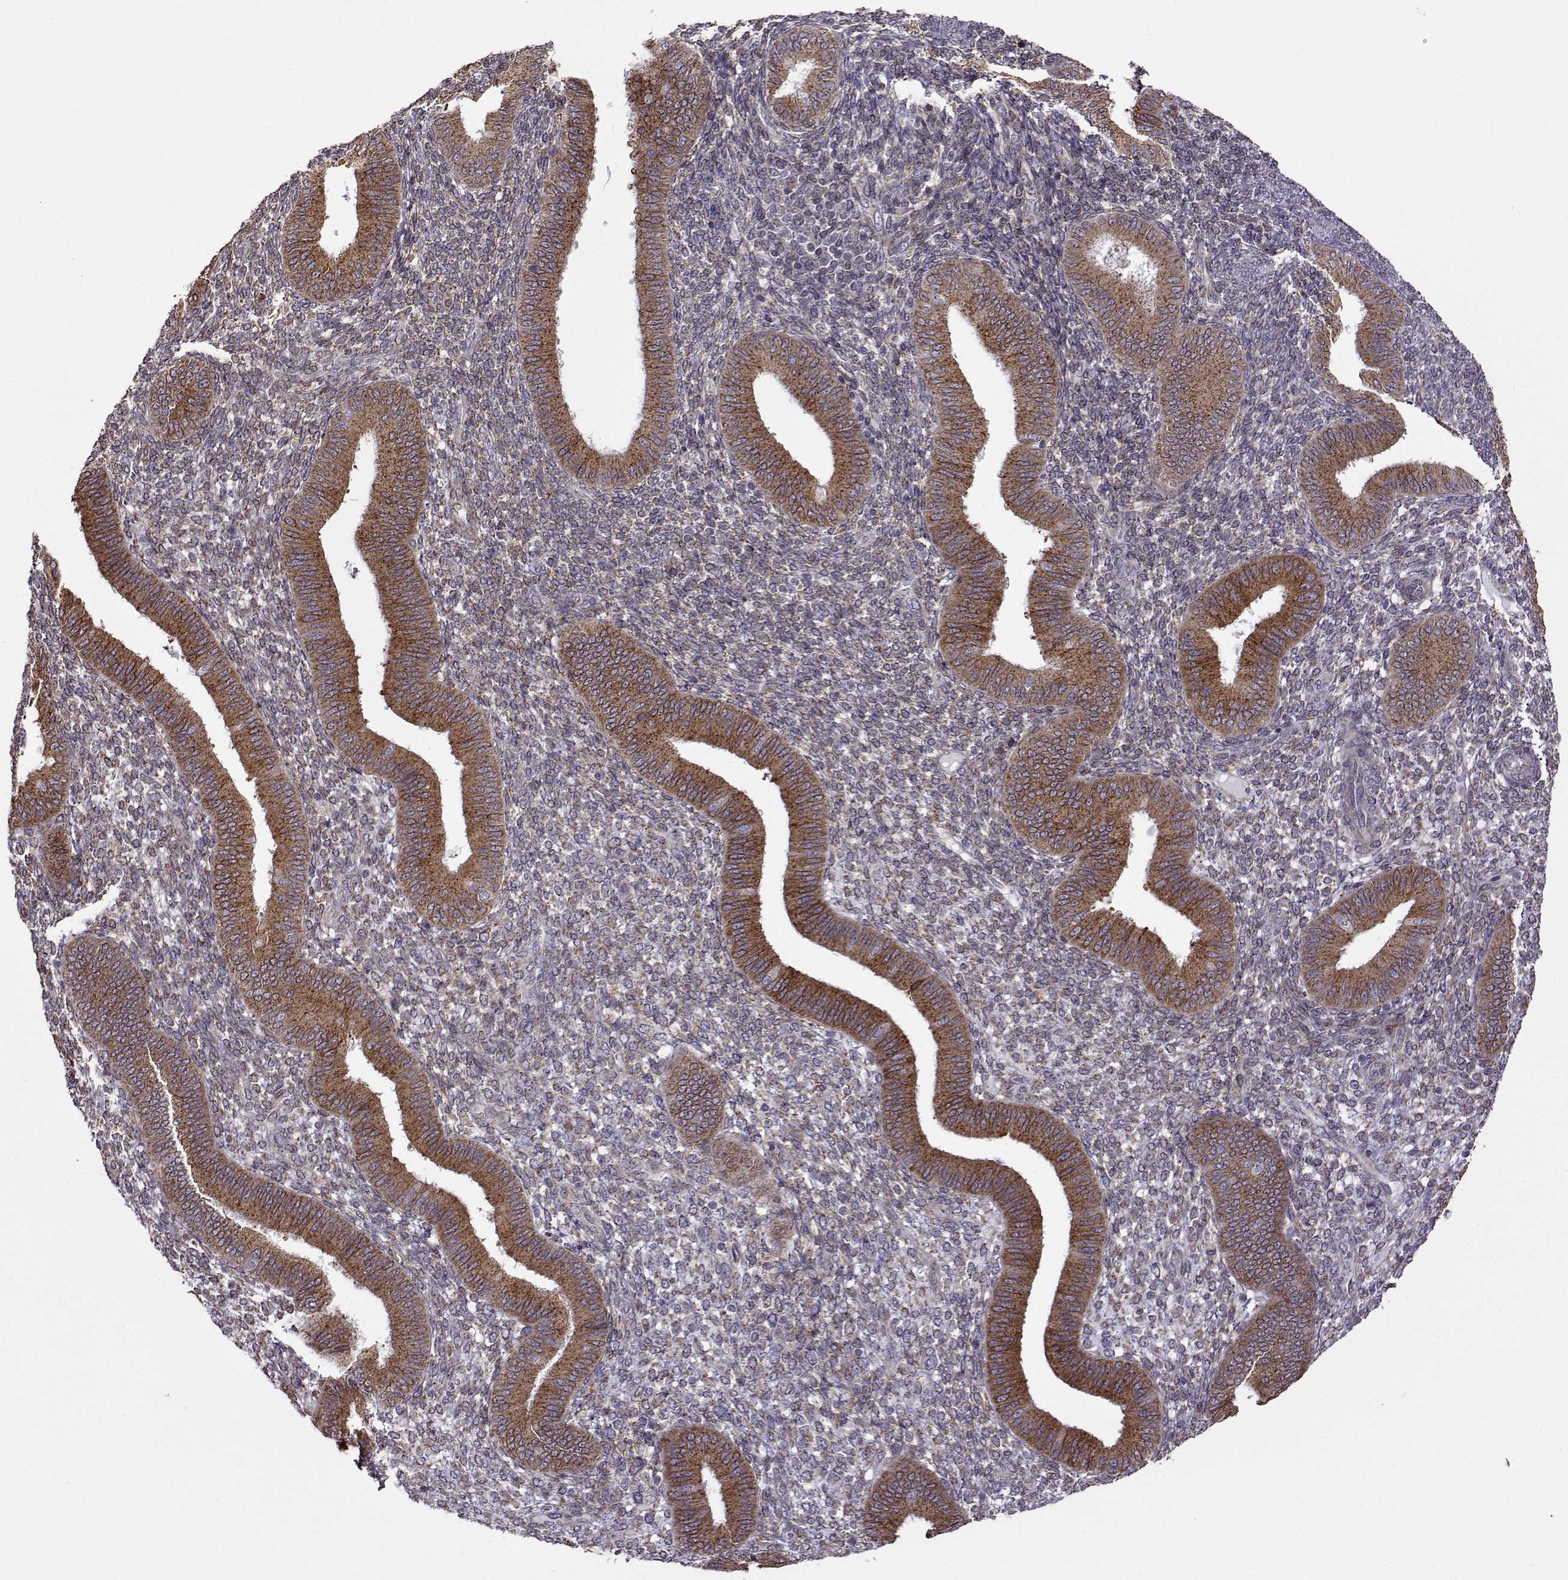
{"staining": {"intensity": "negative", "quantity": "none", "location": "none"}, "tissue": "endometrium", "cell_type": "Cells in endometrial stroma", "image_type": "normal", "snomed": [{"axis": "morphology", "description": "Normal tissue, NOS"}, {"axis": "topography", "description": "Endometrium"}], "caption": "The histopathology image demonstrates no staining of cells in endometrial stroma in unremarkable endometrium. (DAB immunohistochemistry (IHC) with hematoxylin counter stain).", "gene": "PGRMC2", "patient": {"sex": "female", "age": 39}}